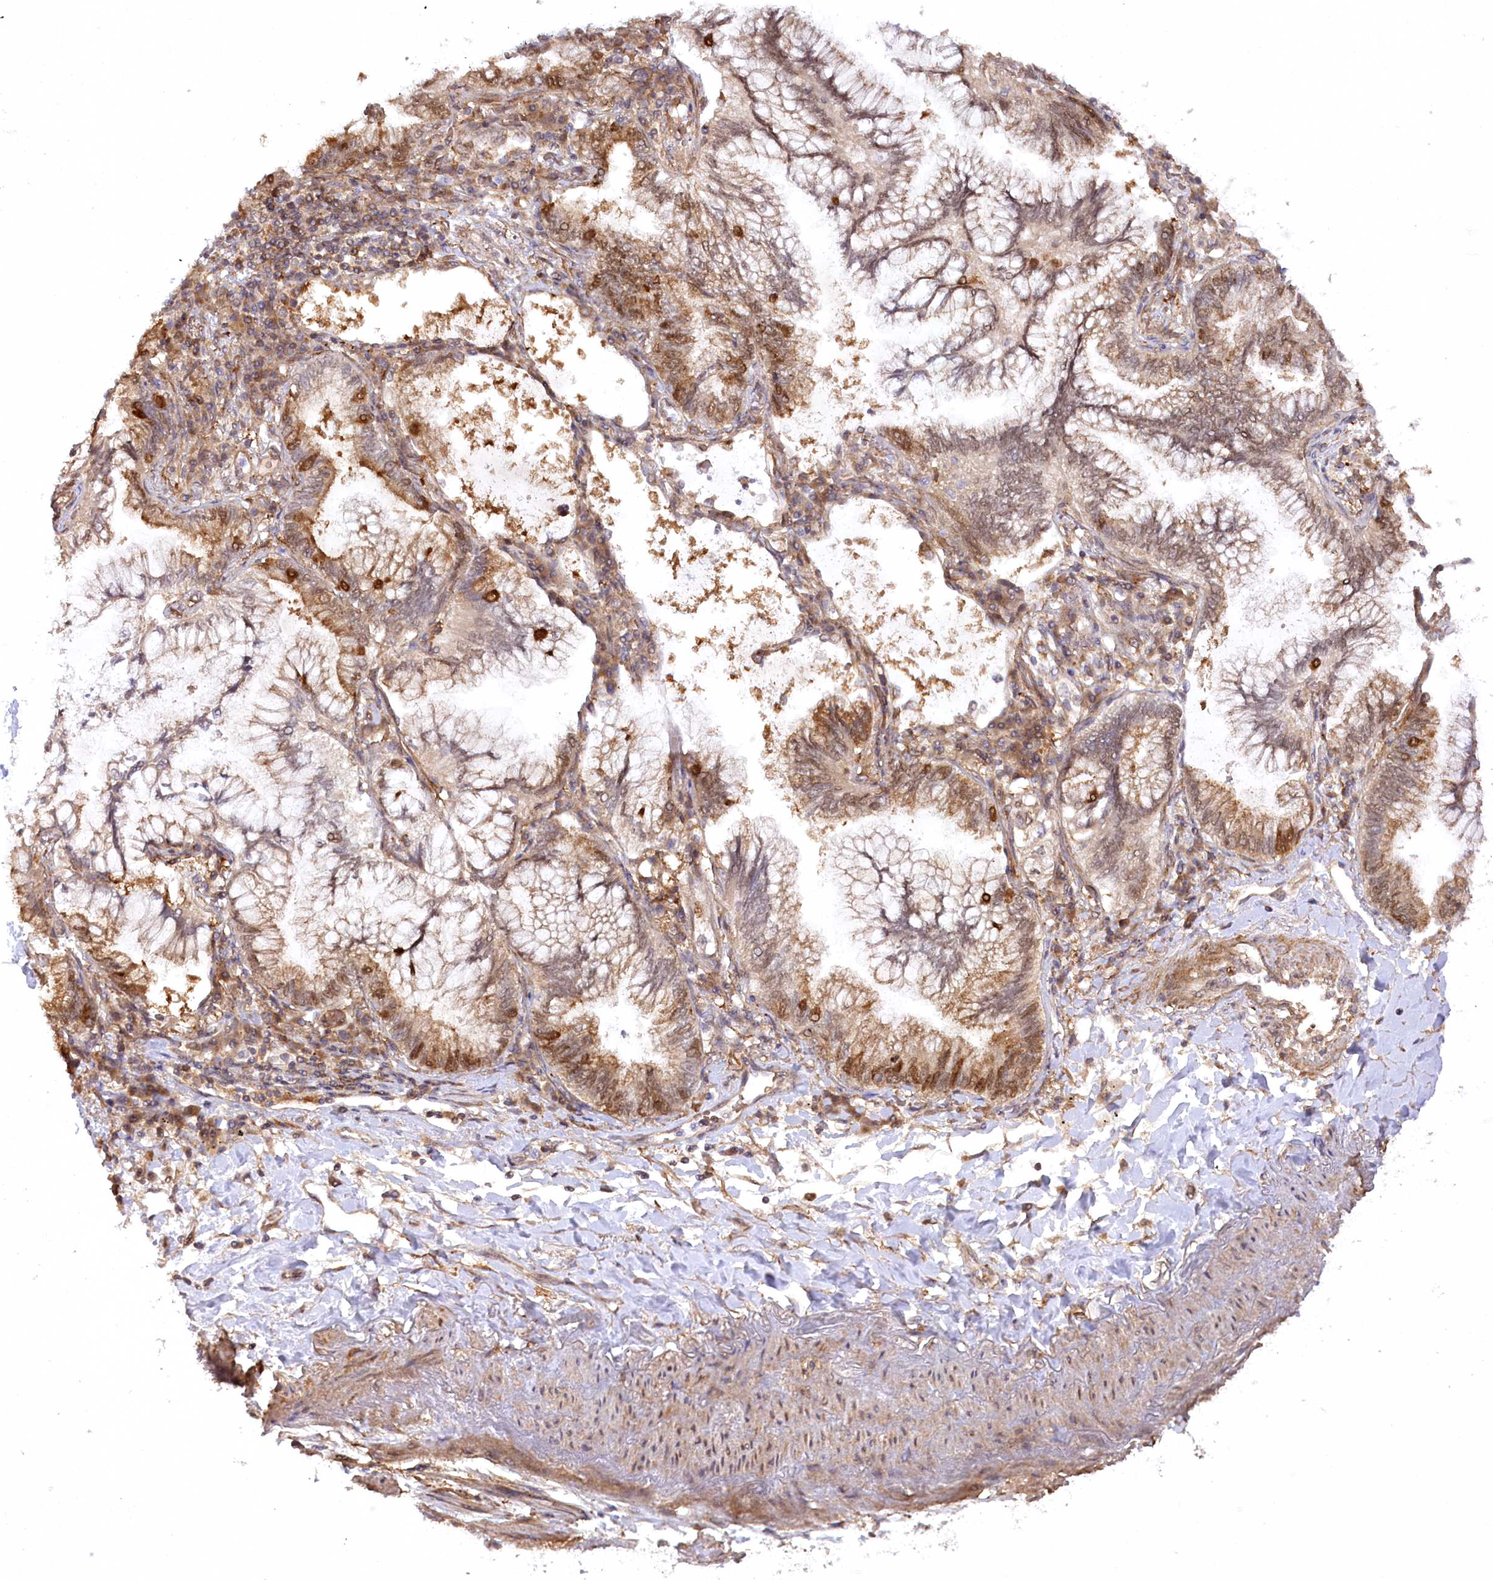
{"staining": {"intensity": "moderate", "quantity": "25%-75%", "location": "cytoplasmic/membranous,nuclear"}, "tissue": "lung cancer", "cell_type": "Tumor cells", "image_type": "cancer", "snomed": [{"axis": "morphology", "description": "Adenocarcinoma, NOS"}, {"axis": "topography", "description": "Lung"}], "caption": "Brown immunohistochemical staining in lung adenocarcinoma reveals moderate cytoplasmic/membranous and nuclear positivity in approximately 25%-75% of tumor cells.", "gene": "CCDC91", "patient": {"sex": "female", "age": 70}}